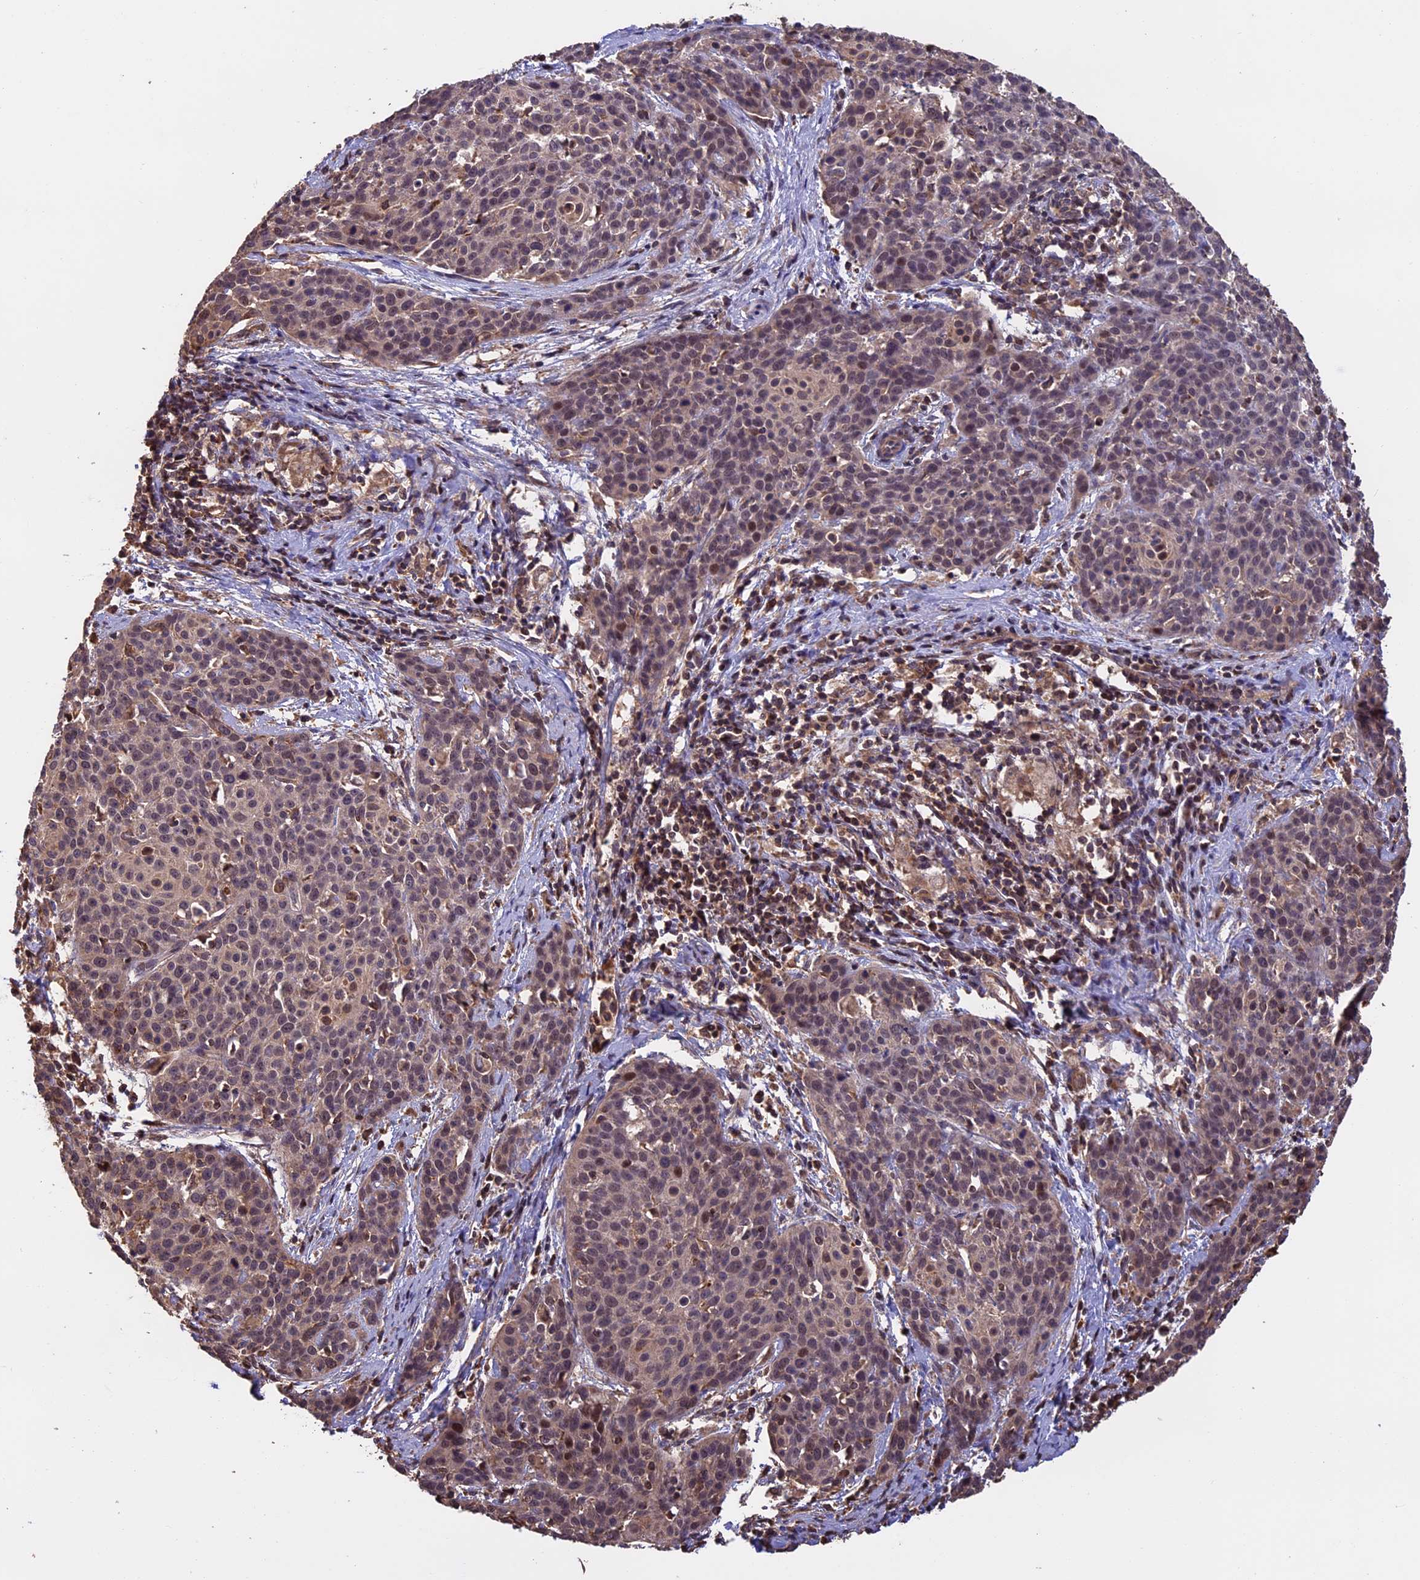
{"staining": {"intensity": "weak", "quantity": "25%-75%", "location": "cytoplasmic/membranous,nuclear"}, "tissue": "cervical cancer", "cell_type": "Tumor cells", "image_type": "cancer", "snomed": [{"axis": "morphology", "description": "Squamous cell carcinoma, NOS"}, {"axis": "topography", "description": "Cervix"}], "caption": "Cervical cancer tissue reveals weak cytoplasmic/membranous and nuclear staining in about 25%-75% of tumor cells, visualized by immunohistochemistry. The staining was performed using DAB (3,3'-diaminobenzidine) to visualize the protein expression in brown, while the nuclei were stained in blue with hematoxylin (Magnification: 20x).", "gene": "PKD2L2", "patient": {"sex": "female", "age": 38}}